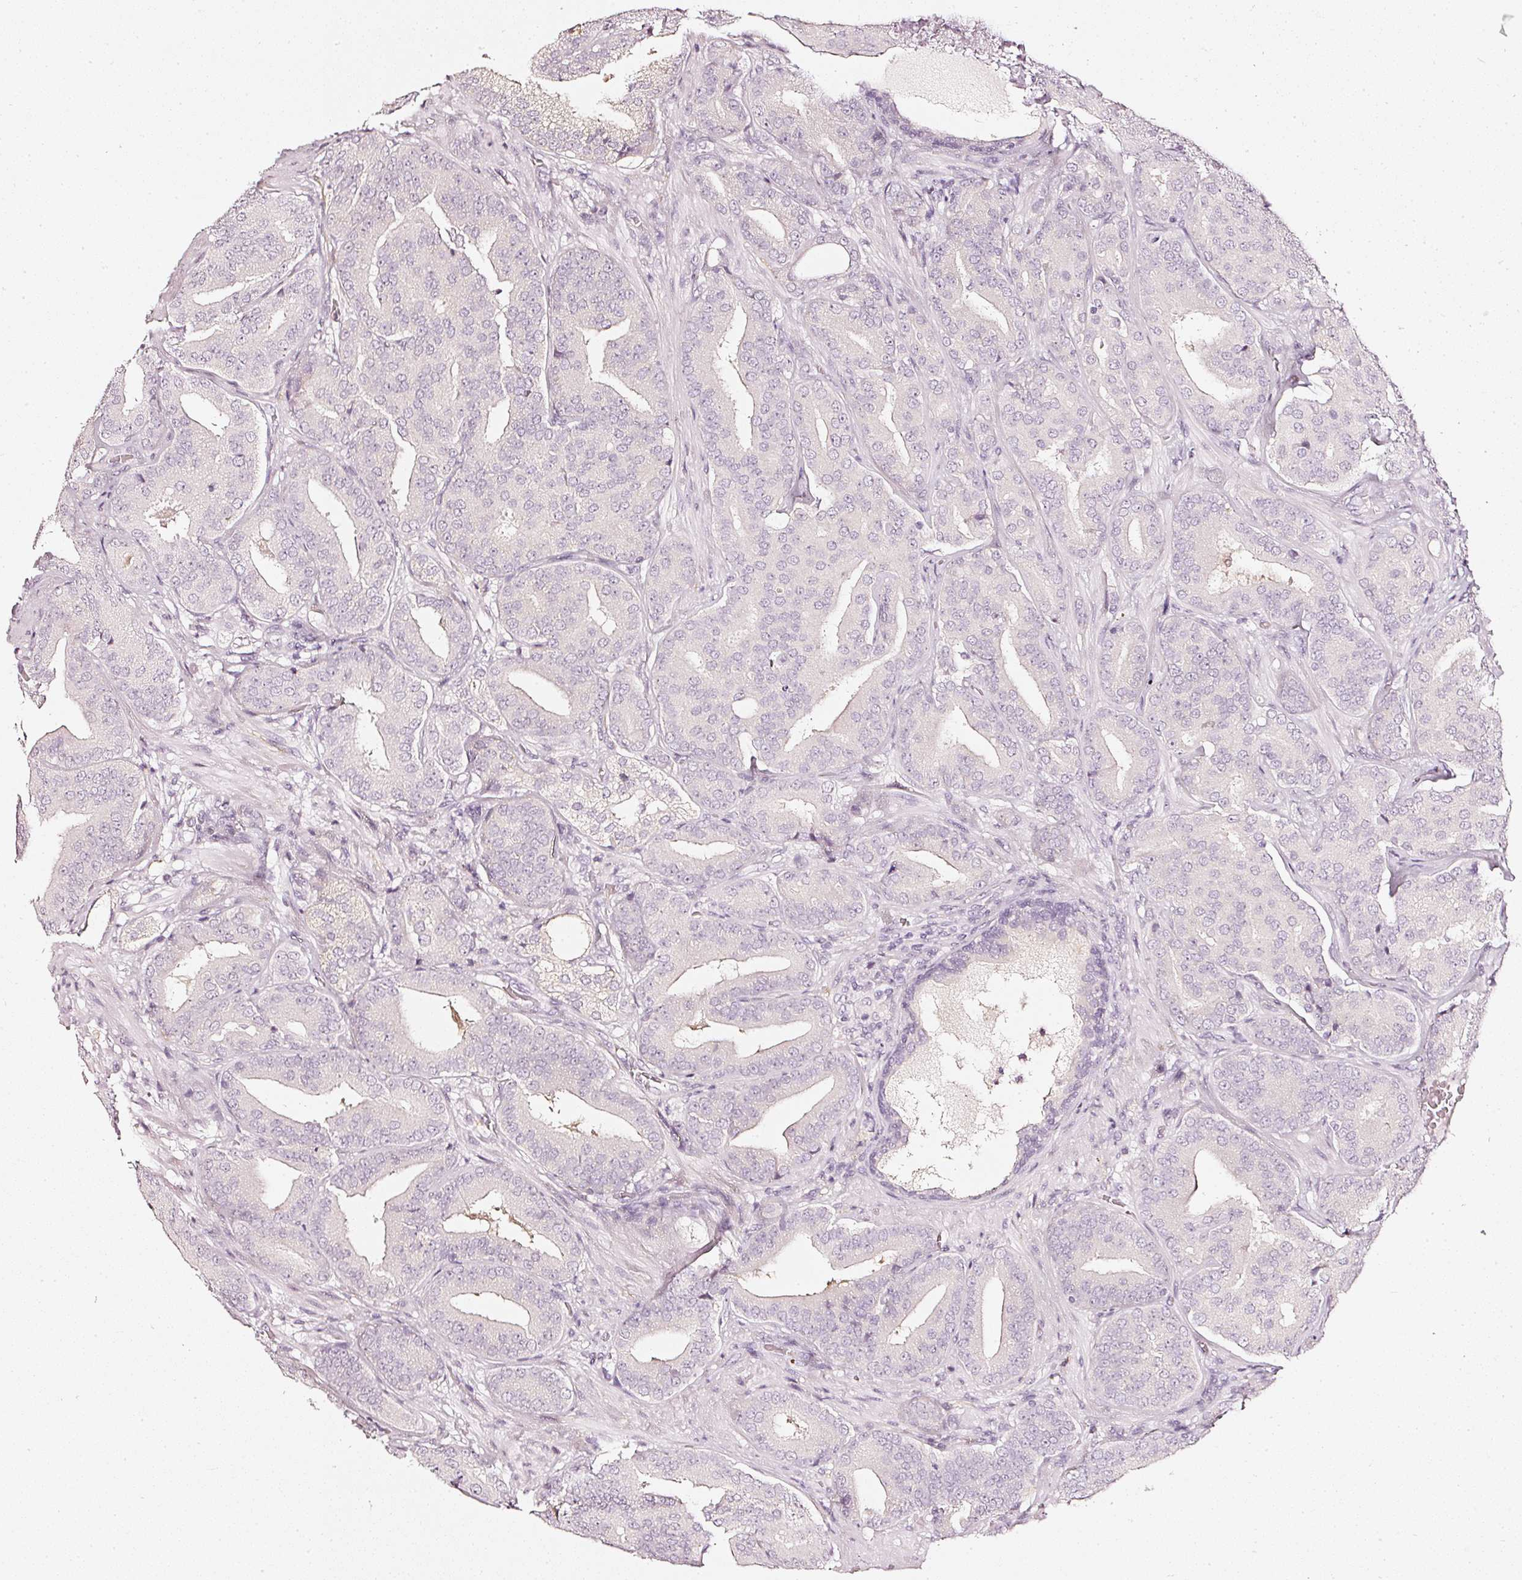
{"staining": {"intensity": "weak", "quantity": "<25%", "location": "cytoplasmic/membranous"}, "tissue": "prostate cancer", "cell_type": "Tumor cells", "image_type": "cancer", "snomed": [{"axis": "morphology", "description": "Adenocarcinoma, High grade"}, {"axis": "topography", "description": "Prostate"}], "caption": "Immunohistochemistry photomicrograph of neoplastic tissue: human prostate adenocarcinoma (high-grade) stained with DAB (3,3'-diaminobenzidine) demonstrates no significant protein expression in tumor cells.", "gene": "CNP", "patient": {"sex": "male", "age": 63}}